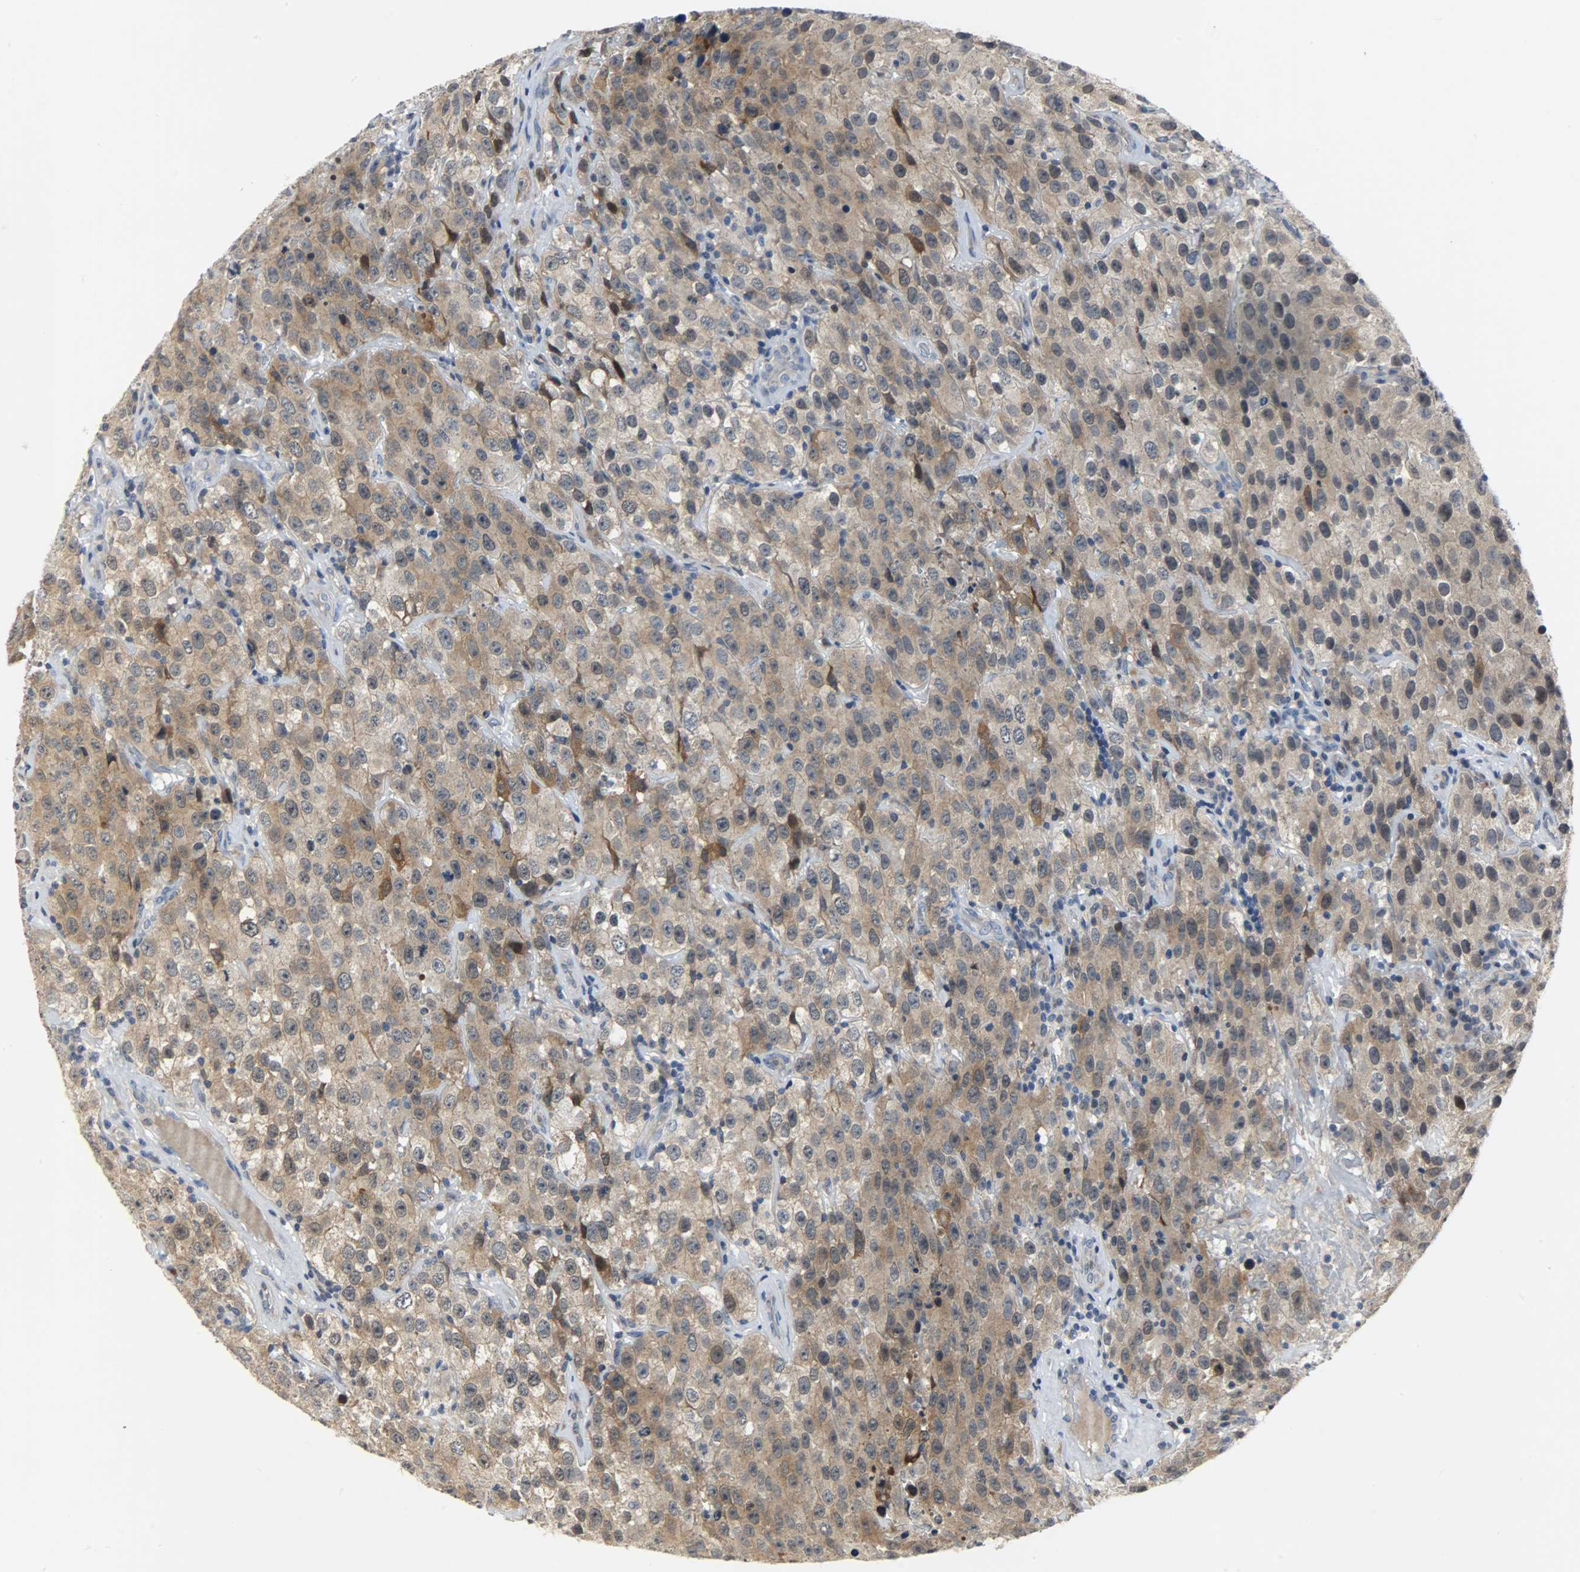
{"staining": {"intensity": "weak", "quantity": ">75%", "location": "cytoplasmic/membranous"}, "tissue": "testis cancer", "cell_type": "Tumor cells", "image_type": "cancer", "snomed": [{"axis": "morphology", "description": "Seminoma, NOS"}, {"axis": "topography", "description": "Testis"}], "caption": "Weak cytoplasmic/membranous positivity for a protein is present in about >75% of tumor cells of testis cancer using immunohistochemistry.", "gene": "EIF4EBP1", "patient": {"sex": "male", "age": 52}}